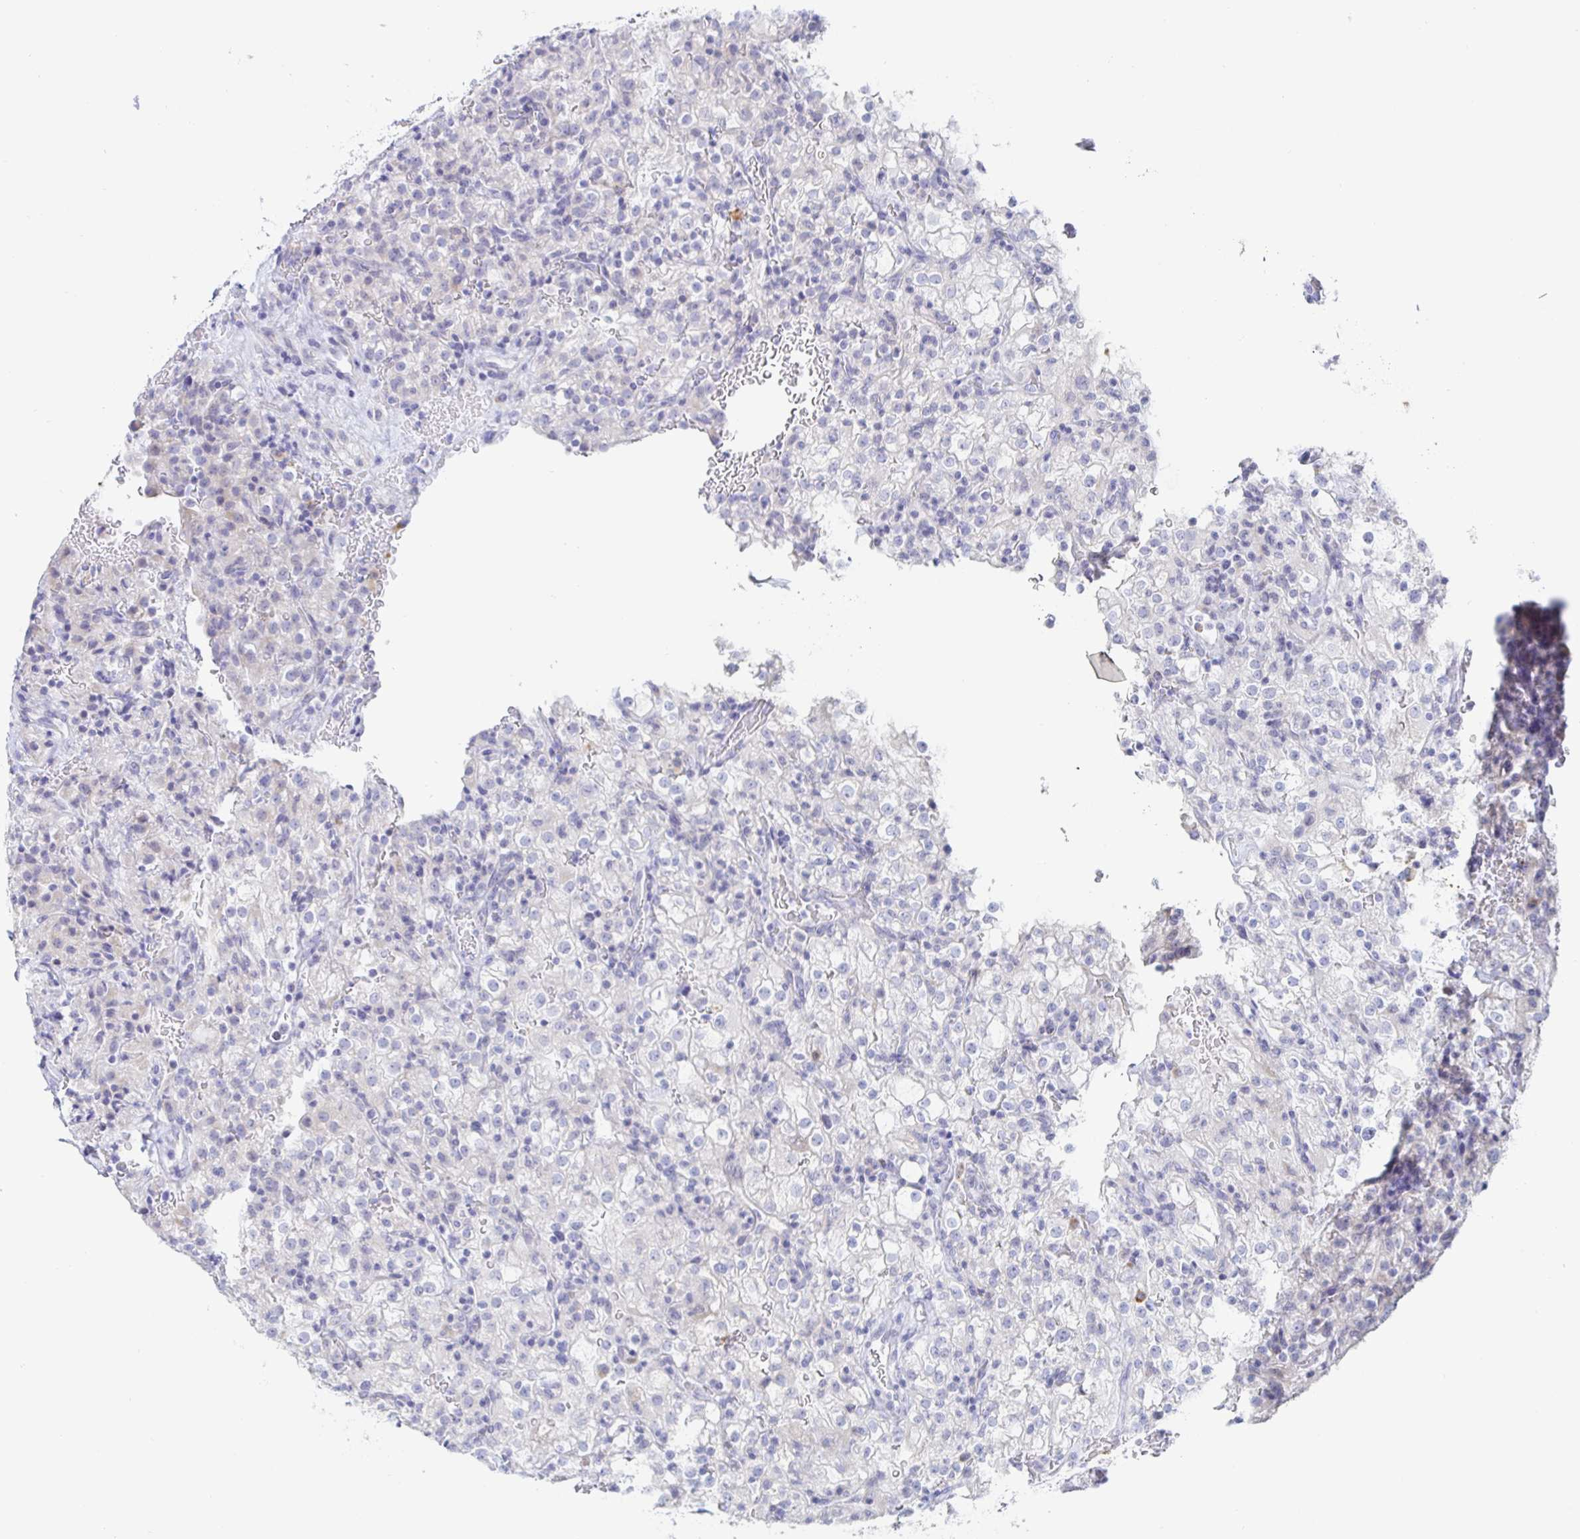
{"staining": {"intensity": "negative", "quantity": "none", "location": "none"}, "tissue": "renal cancer", "cell_type": "Tumor cells", "image_type": "cancer", "snomed": [{"axis": "morphology", "description": "Adenocarcinoma, NOS"}, {"axis": "topography", "description": "Kidney"}], "caption": "Immunohistochemical staining of adenocarcinoma (renal) reveals no significant positivity in tumor cells.", "gene": "SIAH3", "patient": {"sex": "female", "age": 74}}